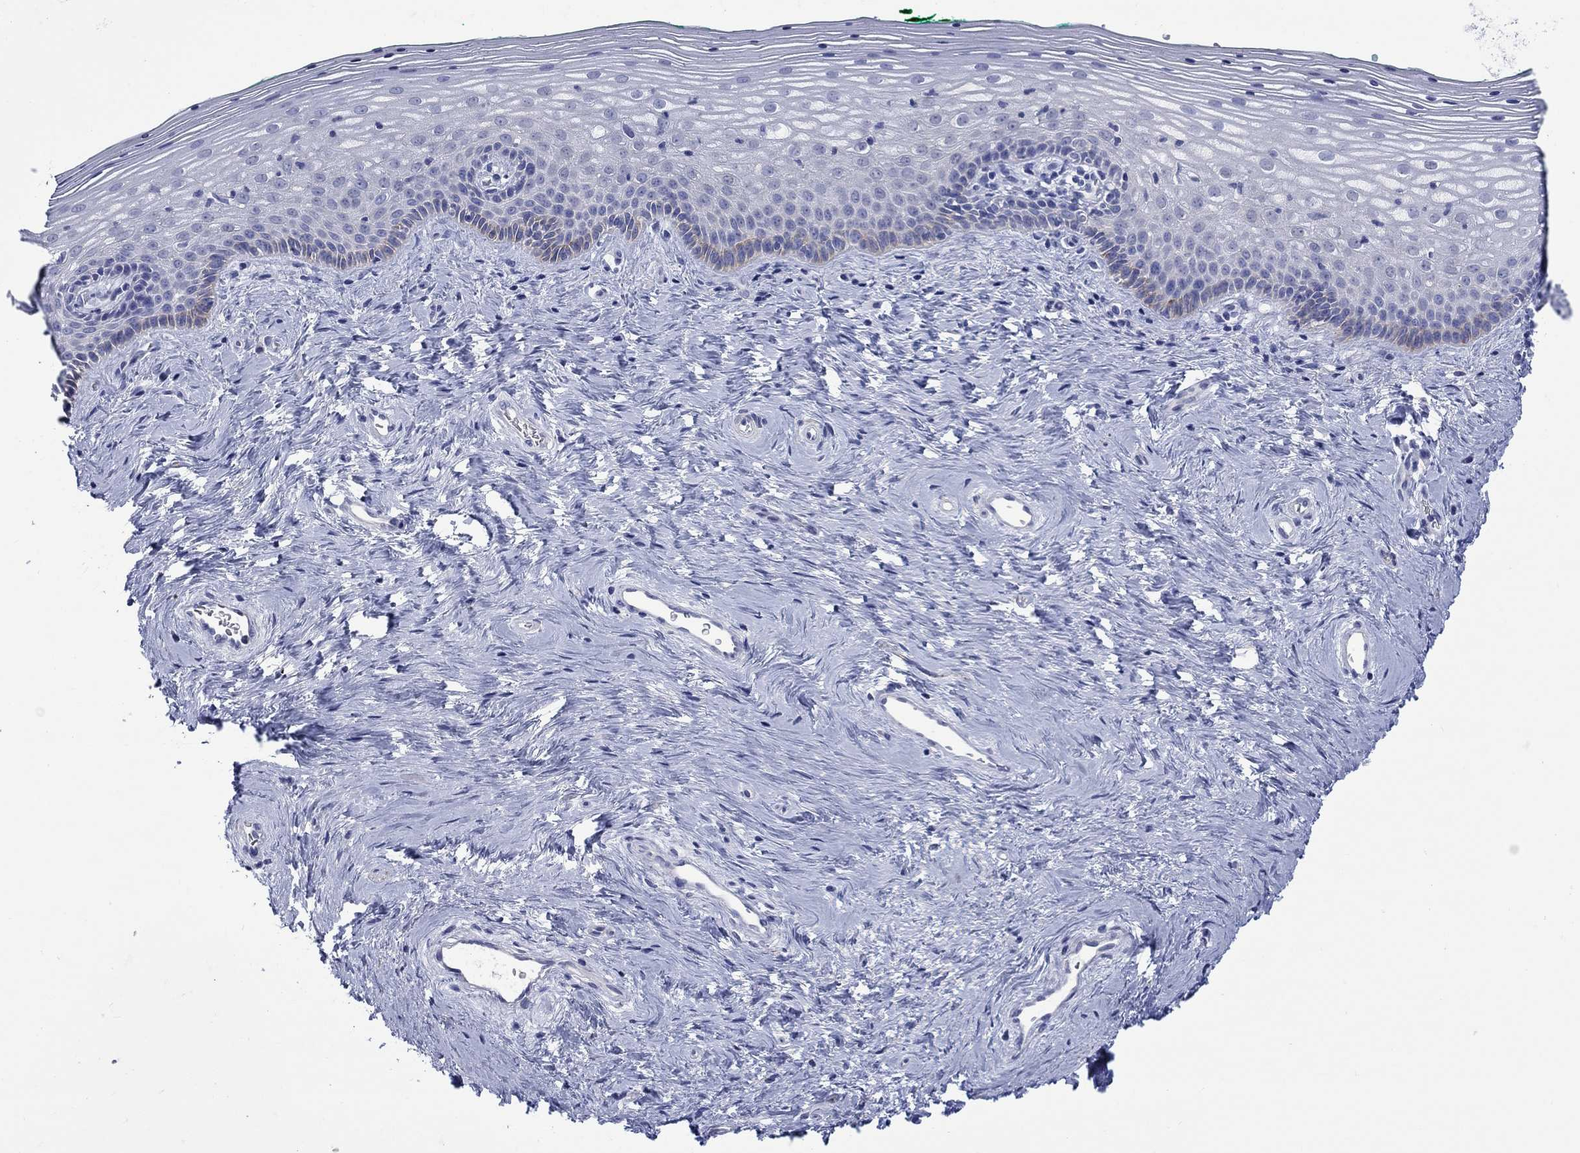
{"staining": {"intensity": "negative", "quantity": "none", "location": "none"}, "tissue": "vagina", "cell_type": "Squamous epithelial cells", "image_type": "normal", "snomed": [{"axis": "morphology", "description": "Normal tissue, NOS"}, {"axis": "topography", "description": "Vagina"}], "caption": "This is an immunohistochemistry (IHC) photomicrograph of unremarkable human vagina. There is no expression in squamous epithelial cells.", "gene": "PTPRZ1", "patient": {"sex": "female", "age": 45}}